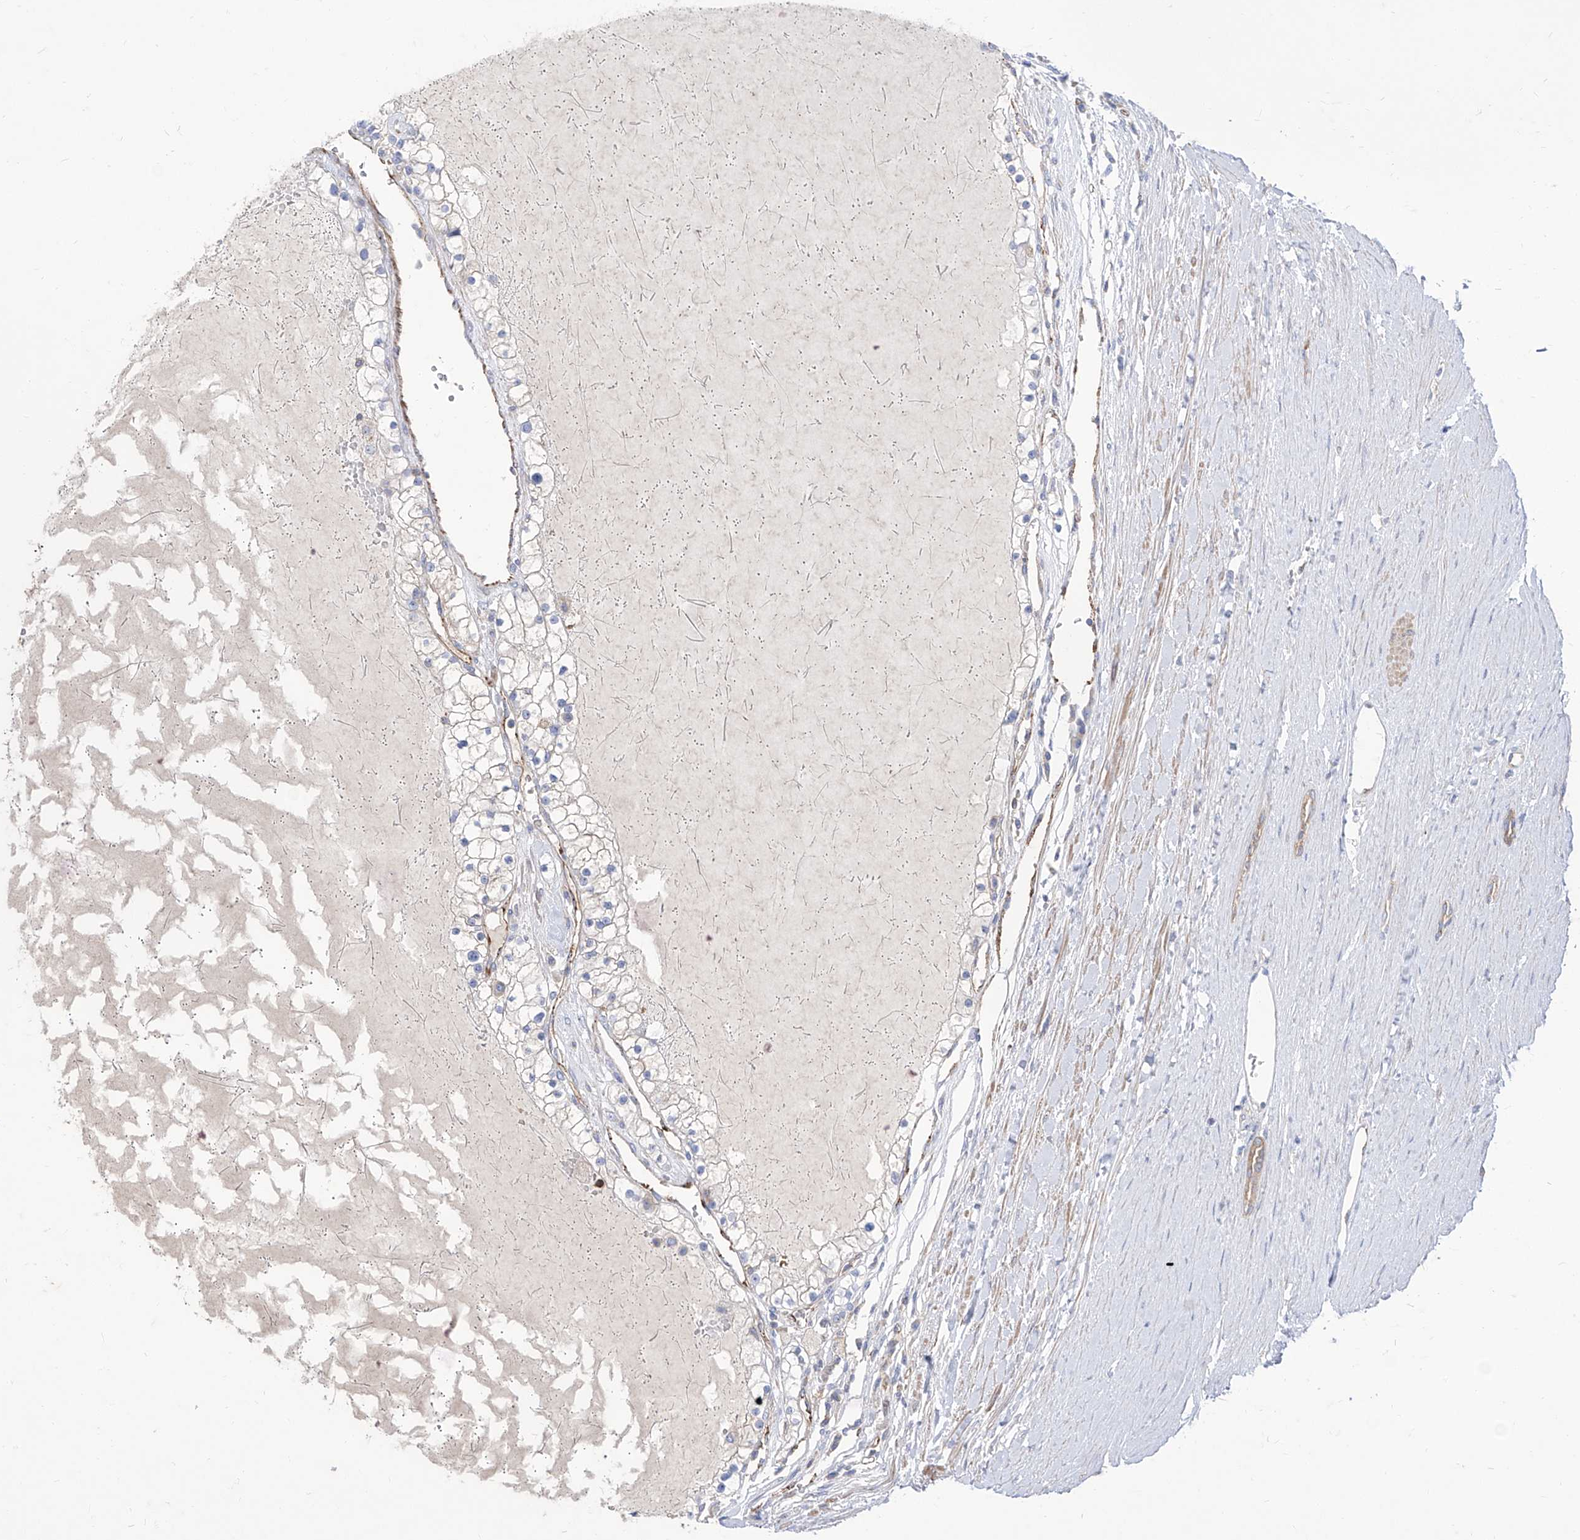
{"staining": {"intensity": "negative", "quantity": "none", "location": "none"}, "tissue": "renal cancer", "cell_type": "Tumor cells", "image_type": "cancer", "snomed": [{"axis": "morphology", "description": "Normal tissue, NOS"}, {"axis": "morphology", "description": "Adenocarcinoma, NOS"}, {"axis": "topography", "description": "Kidney"}], "caption": "Tumor cells show no significant protein positivity in renal cancer (adenocarcinoma).", "gene": "C1orf74", "patient": {"sex": "male", "age": 68}}